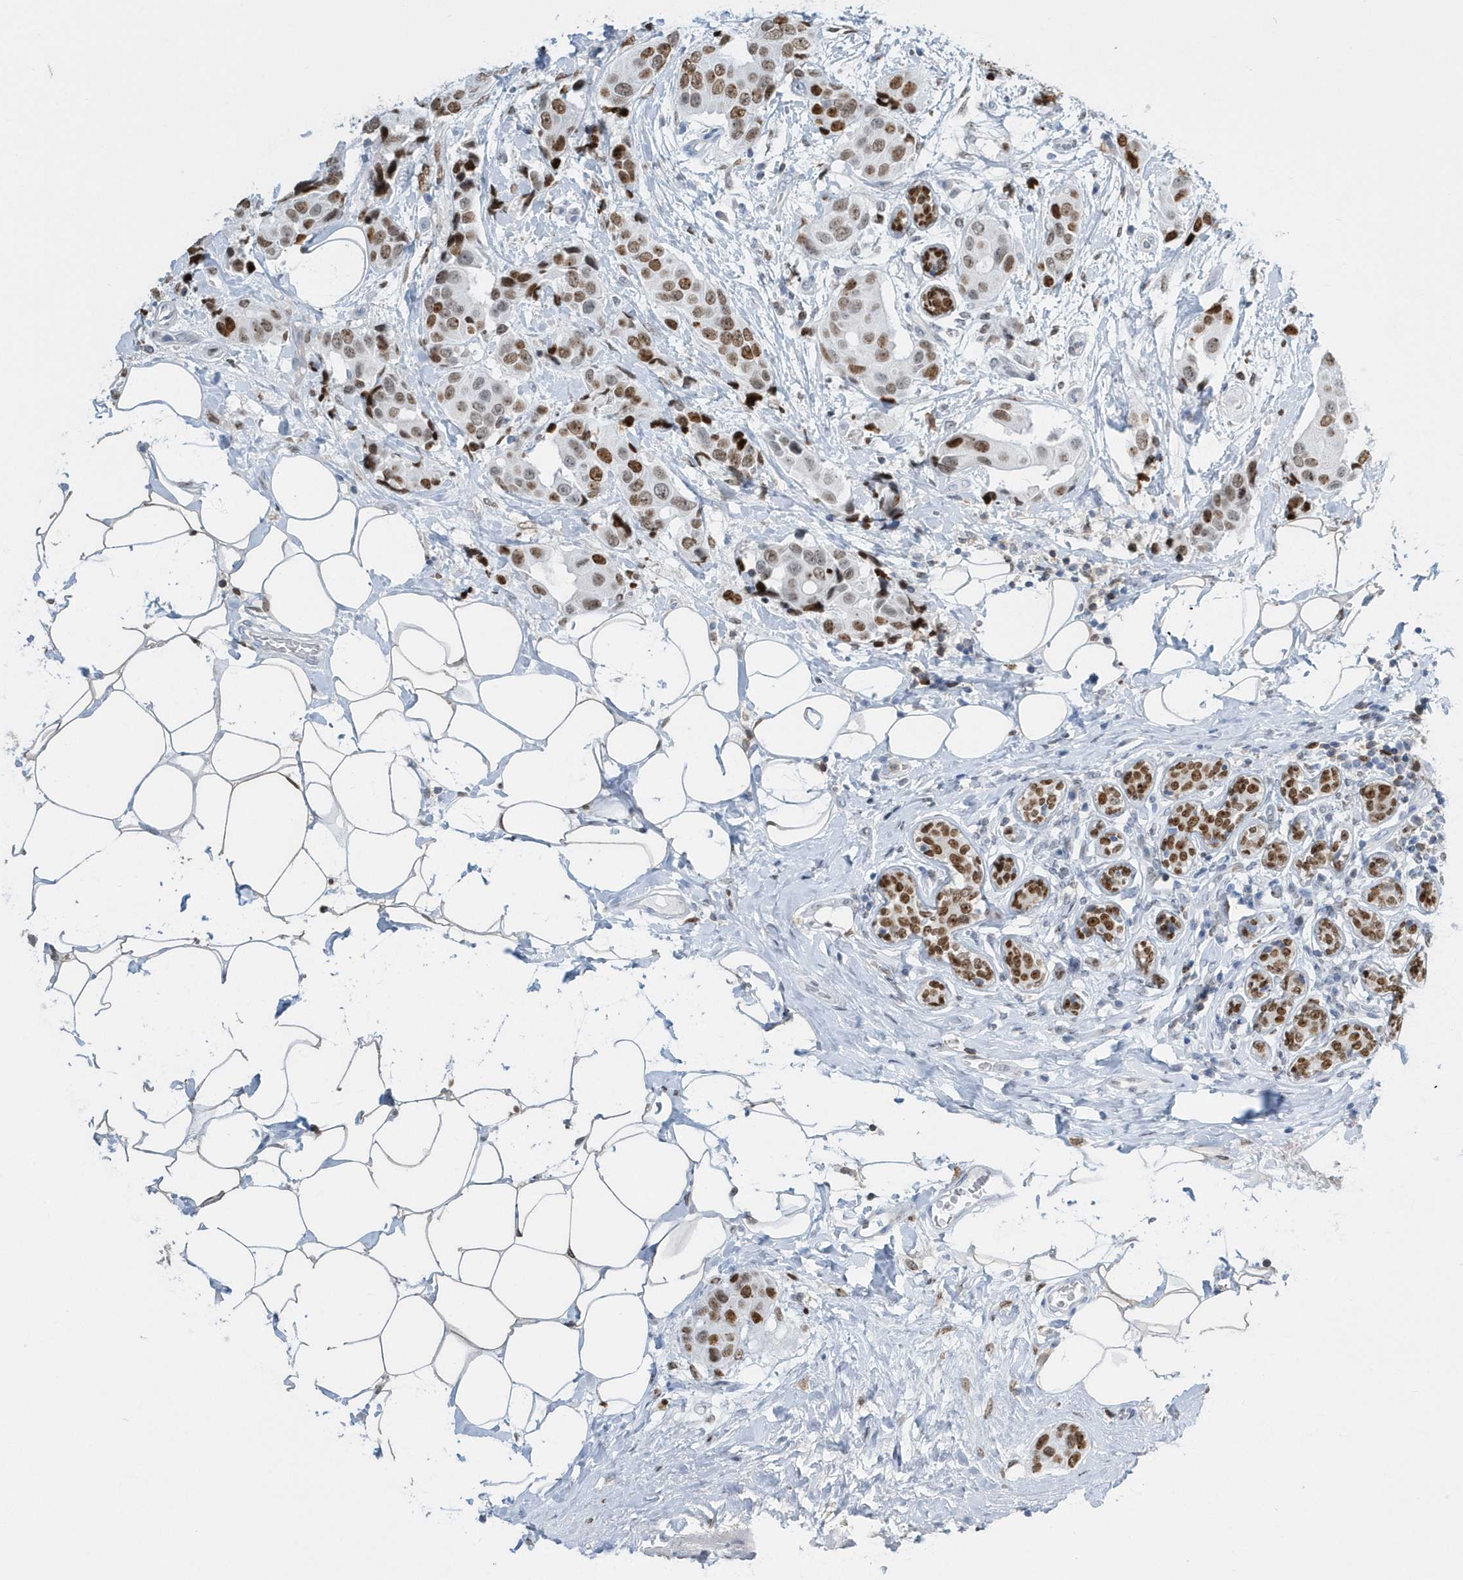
{"staining": {"intensity": "moderate", "quantity": ">75%", "location": "nuclear"}, "tissue": "breast cancer", "cell_type": "Tumor cells", "image_type": "cancer", "snomed": [{"axis": "morphology", "description": "Normal tissue, NOS"}, {"axis": "morphology", "description": "Duct carcinoma"}, {"axis": "topography", "description": "Breast"}], "caption": "High-power microscopy captured an immunohistochemistry (IHC) micrograph of invasive ductal carcinoma (breast), revealing moderate nuclear staining in about >75% of tumor cells.", "gene": "MACROH2A2", "patient": {"sex": "female", "age": 39}}